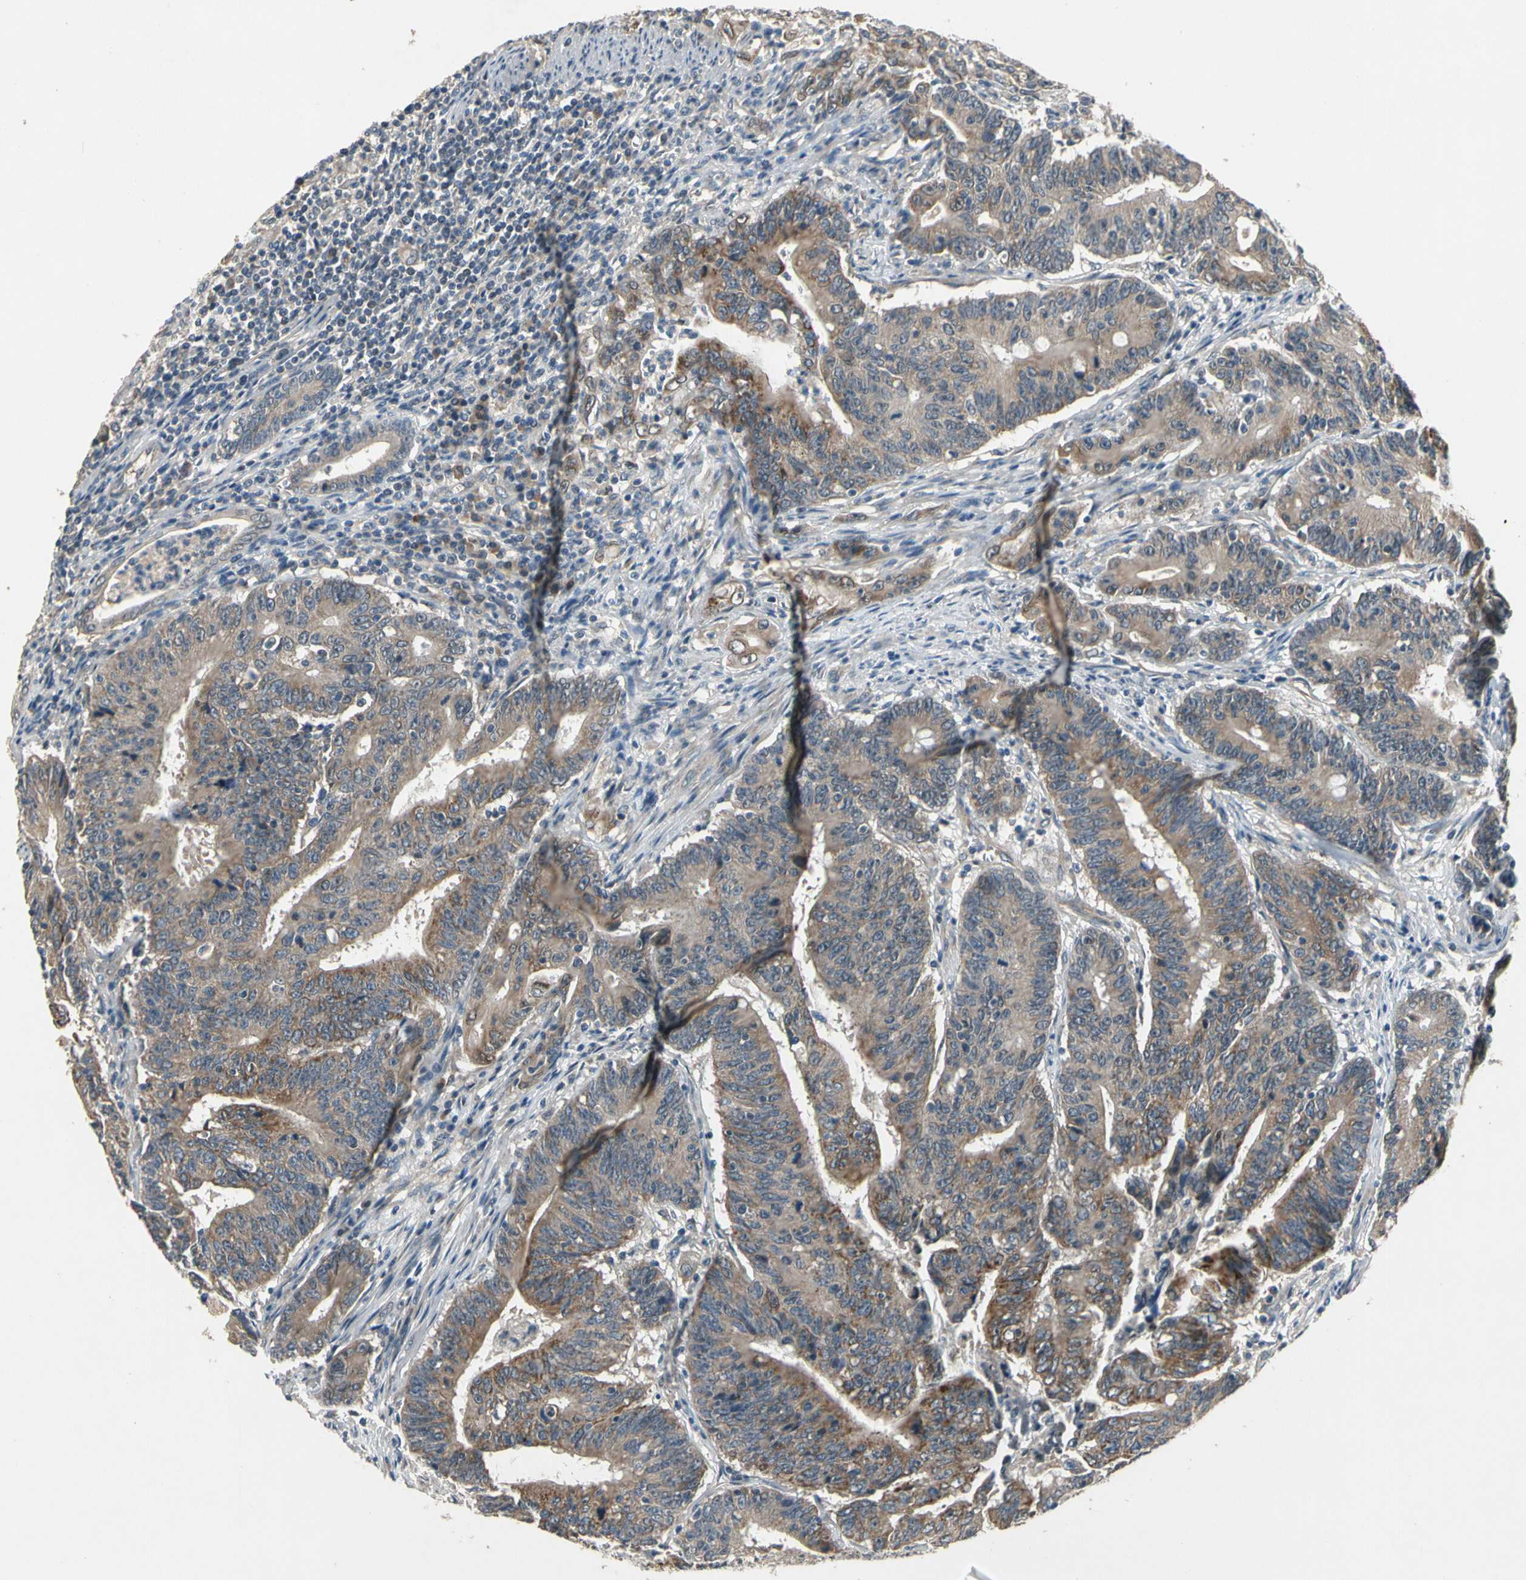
{"staining": {"intensity": "moderate", "quantity": "25%-75%", "location": "cytoplasmic/membranous"}, "tissue": "colorectal cancer", "cell_type": "Tumor cells", "image_type": "cancer", "snomed": [{"axis": "morphology", "description": "Adenocarcinoma, NOS"}, {"axis": "topography", "description": "Colon"}], "caption": "Protein analysis of colorectal cancer tissue demonstrates moderate cytoplasmic/membranous positivity in about 25%-75% of tumor cells.", "gene": "ALKBH3", "patient": {"sex": "male", "age": 45}}